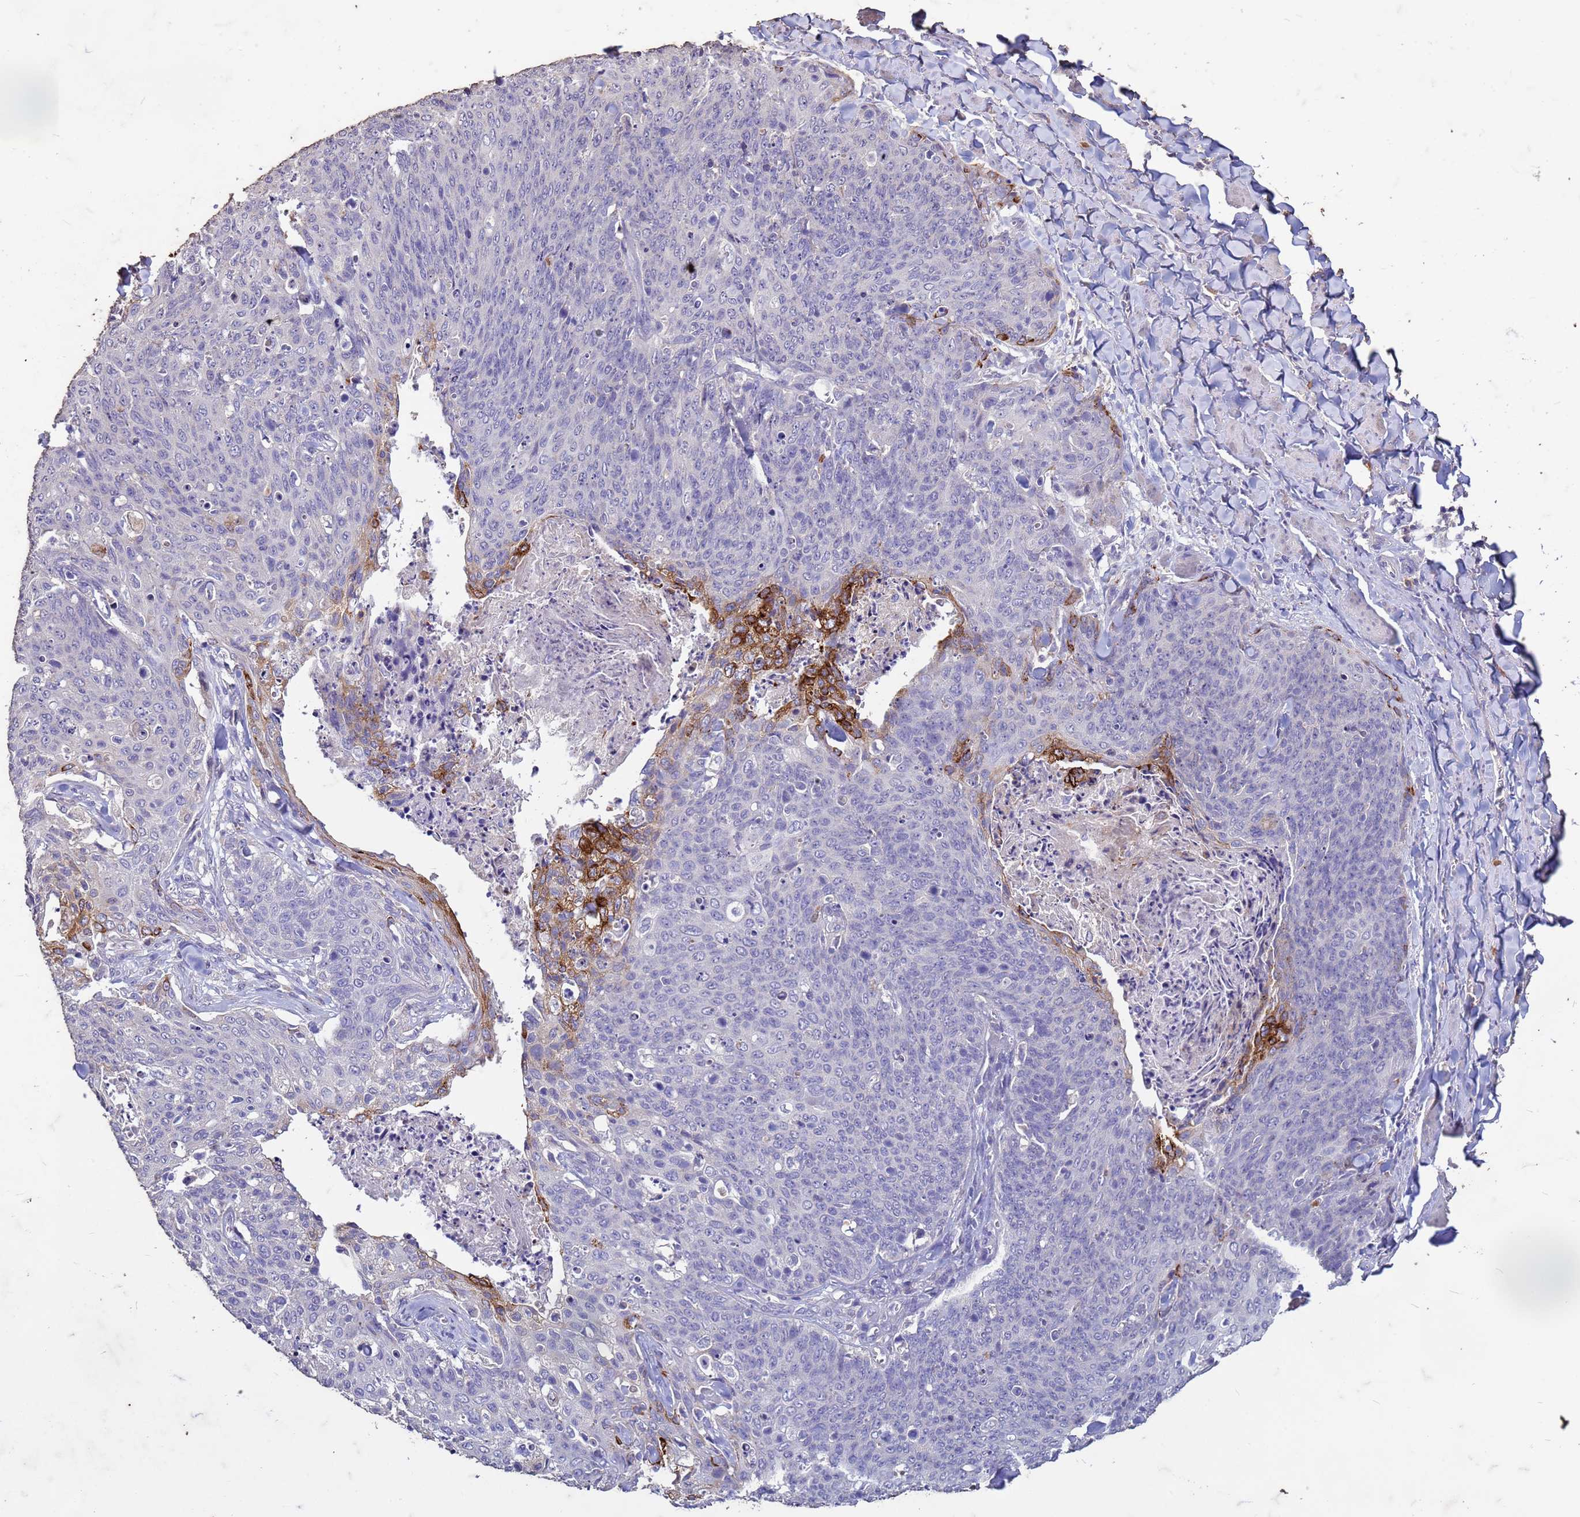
{"staining": {"intensity": "strong", "quantity": "<25%", "location": "cytoplasmic/membranous"}, "tissue": "skin cancer", "cell_type": "Tumor cells", "image_type": "cancer", "snomed": [{"axis": "morphology", "description": "Squamous cell carcinoma, NOS"}, {"axis": "topography", "description": "Skin"}, {"axis": "topography", "description": "Vulva"}], "caption": "A high-resolution micrograph shows IHC staining of skin squamous cell carcinoma, which displays strong cytoplasmic/membranous expression in approximately <25% of tumor cells.", "gene": "FAM184B", "patient": {"sex": "female", "age": 85}}